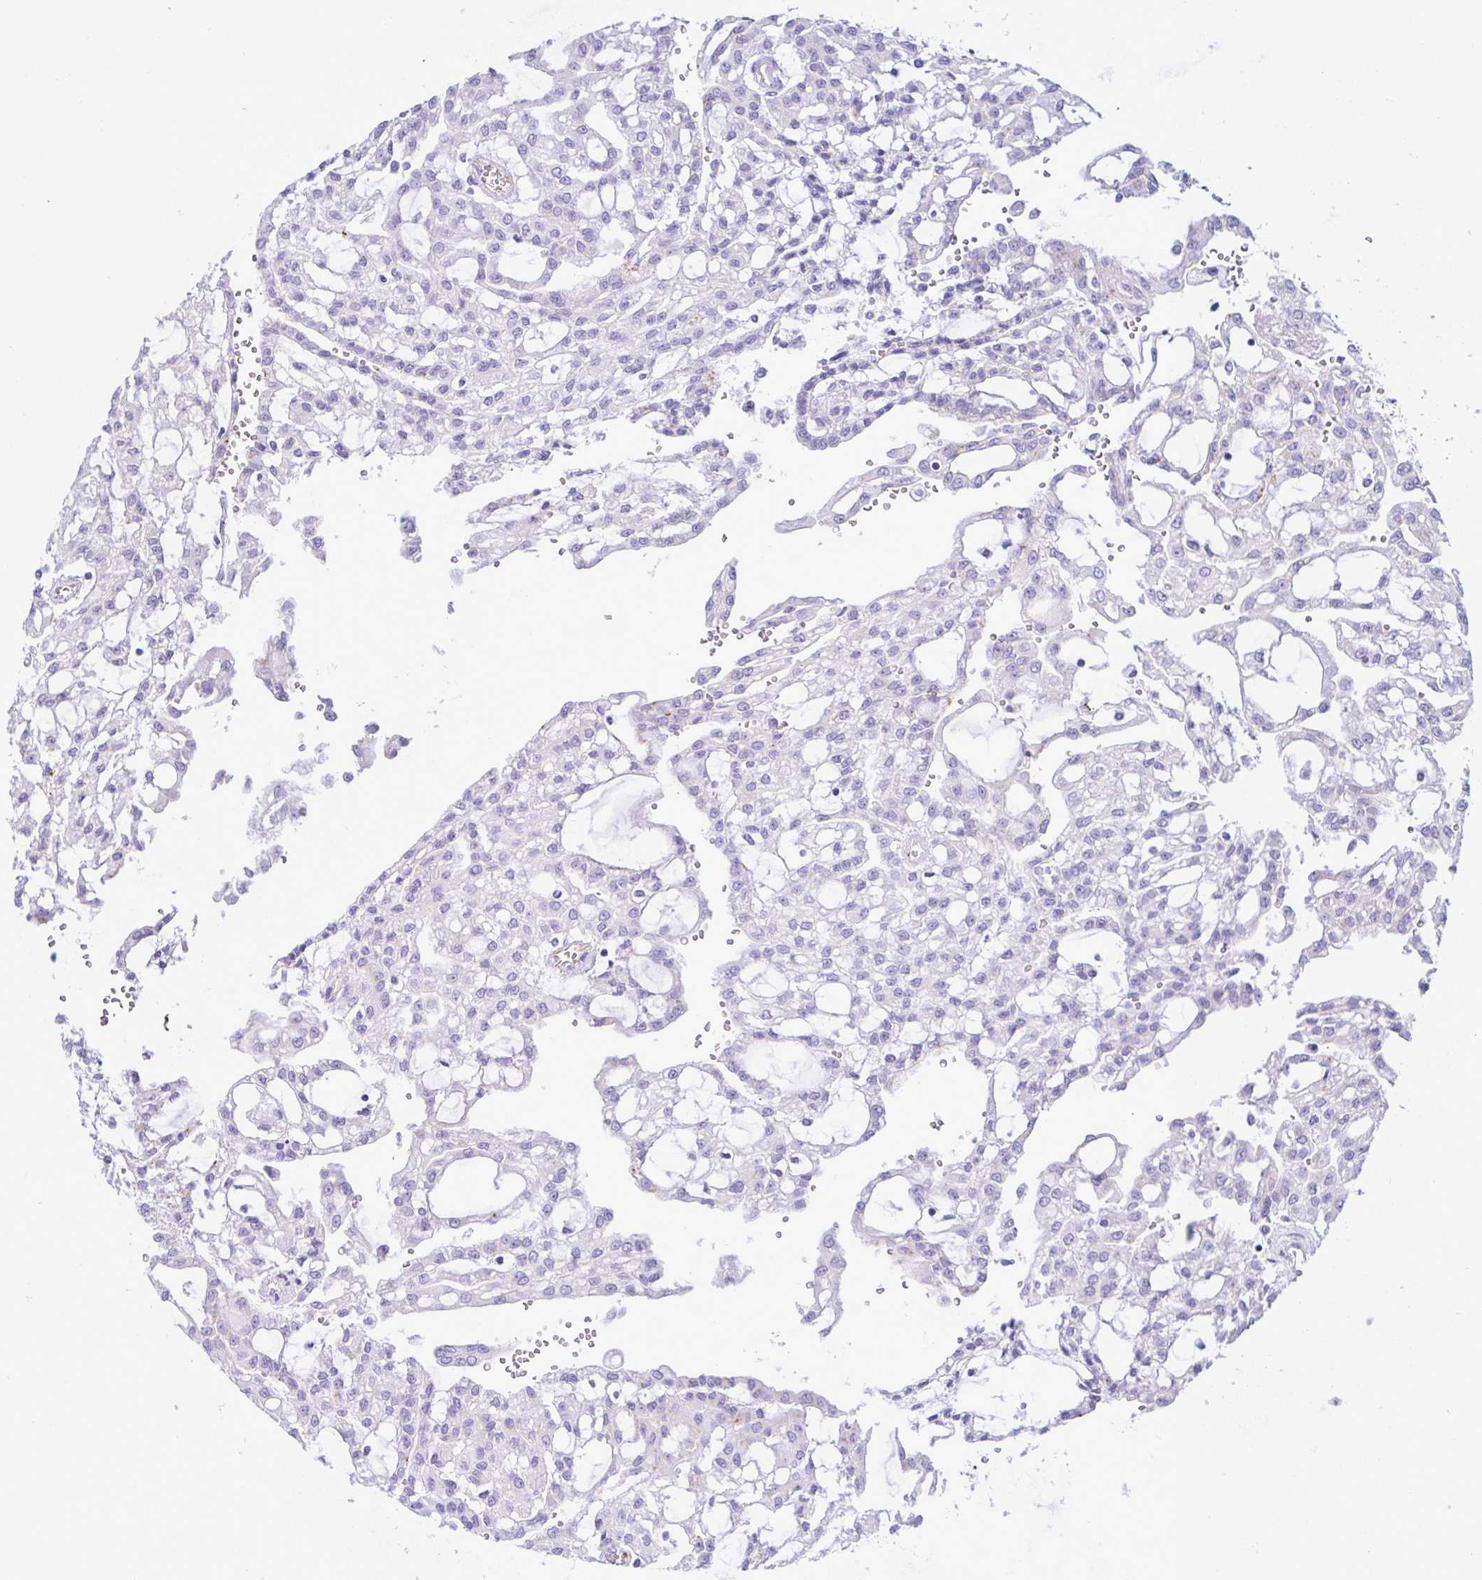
{"staining": {"intensity": "negative", "quantity": "none", "location": "none"}, "tissue": "renal cancer", "cell_type": "Tumor cells", "image_type": "cancer", "snomed": [{"axis": "morphology", "description": "Adenocarcinoma, NOS"}, {"axis": "topography", "description": "Kidney"}], "caption": "Protein analysis of renal cancer (adenocarcinoma) shows no significant staining in tumor cells. The staining is performed using DAB brown chromogen with nuclei counter-stained in using hematoxylin.", "gene": "SMAD5", "patient": {"sex": "male", "age": 63}}